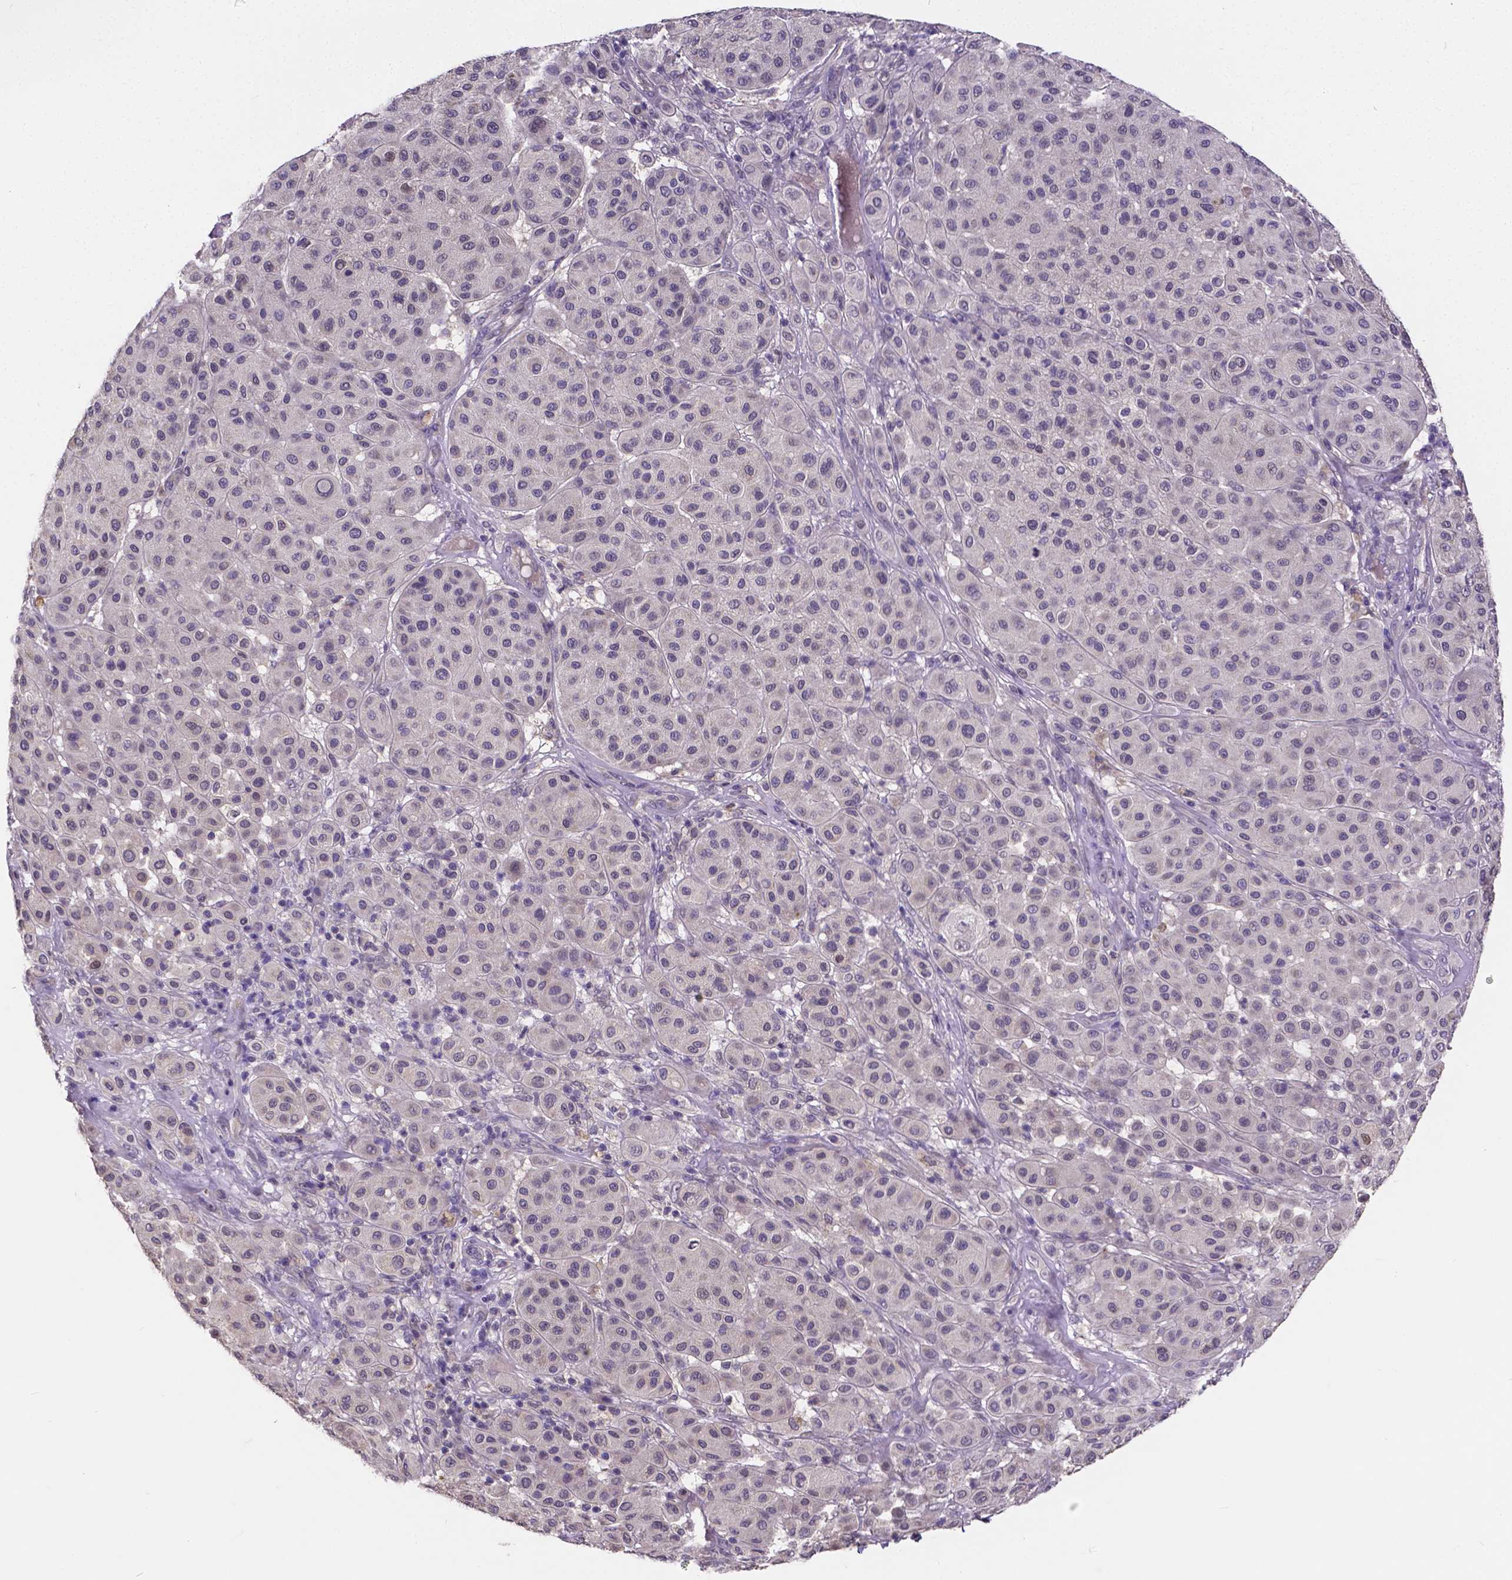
{"staining": {"intensity": "negative", "quantity": "none", "location": "none"}, "tissue": "melanoma", "cell_type": "Tumor cells", "image_type": "cancer", "snomed": [{"axis": "morphology", "description": "Malignant melanoma, Metastatic site"}, {"axis": "topography", "description": "Smooth muscle"}], "caption": "This is an immunohistochemistry (IHC) photomicrograph of human melanoma. There is no positivity in tumor cells.", "gene": "CTNNA2", "patient": {"sex": "male", "age": 41}}